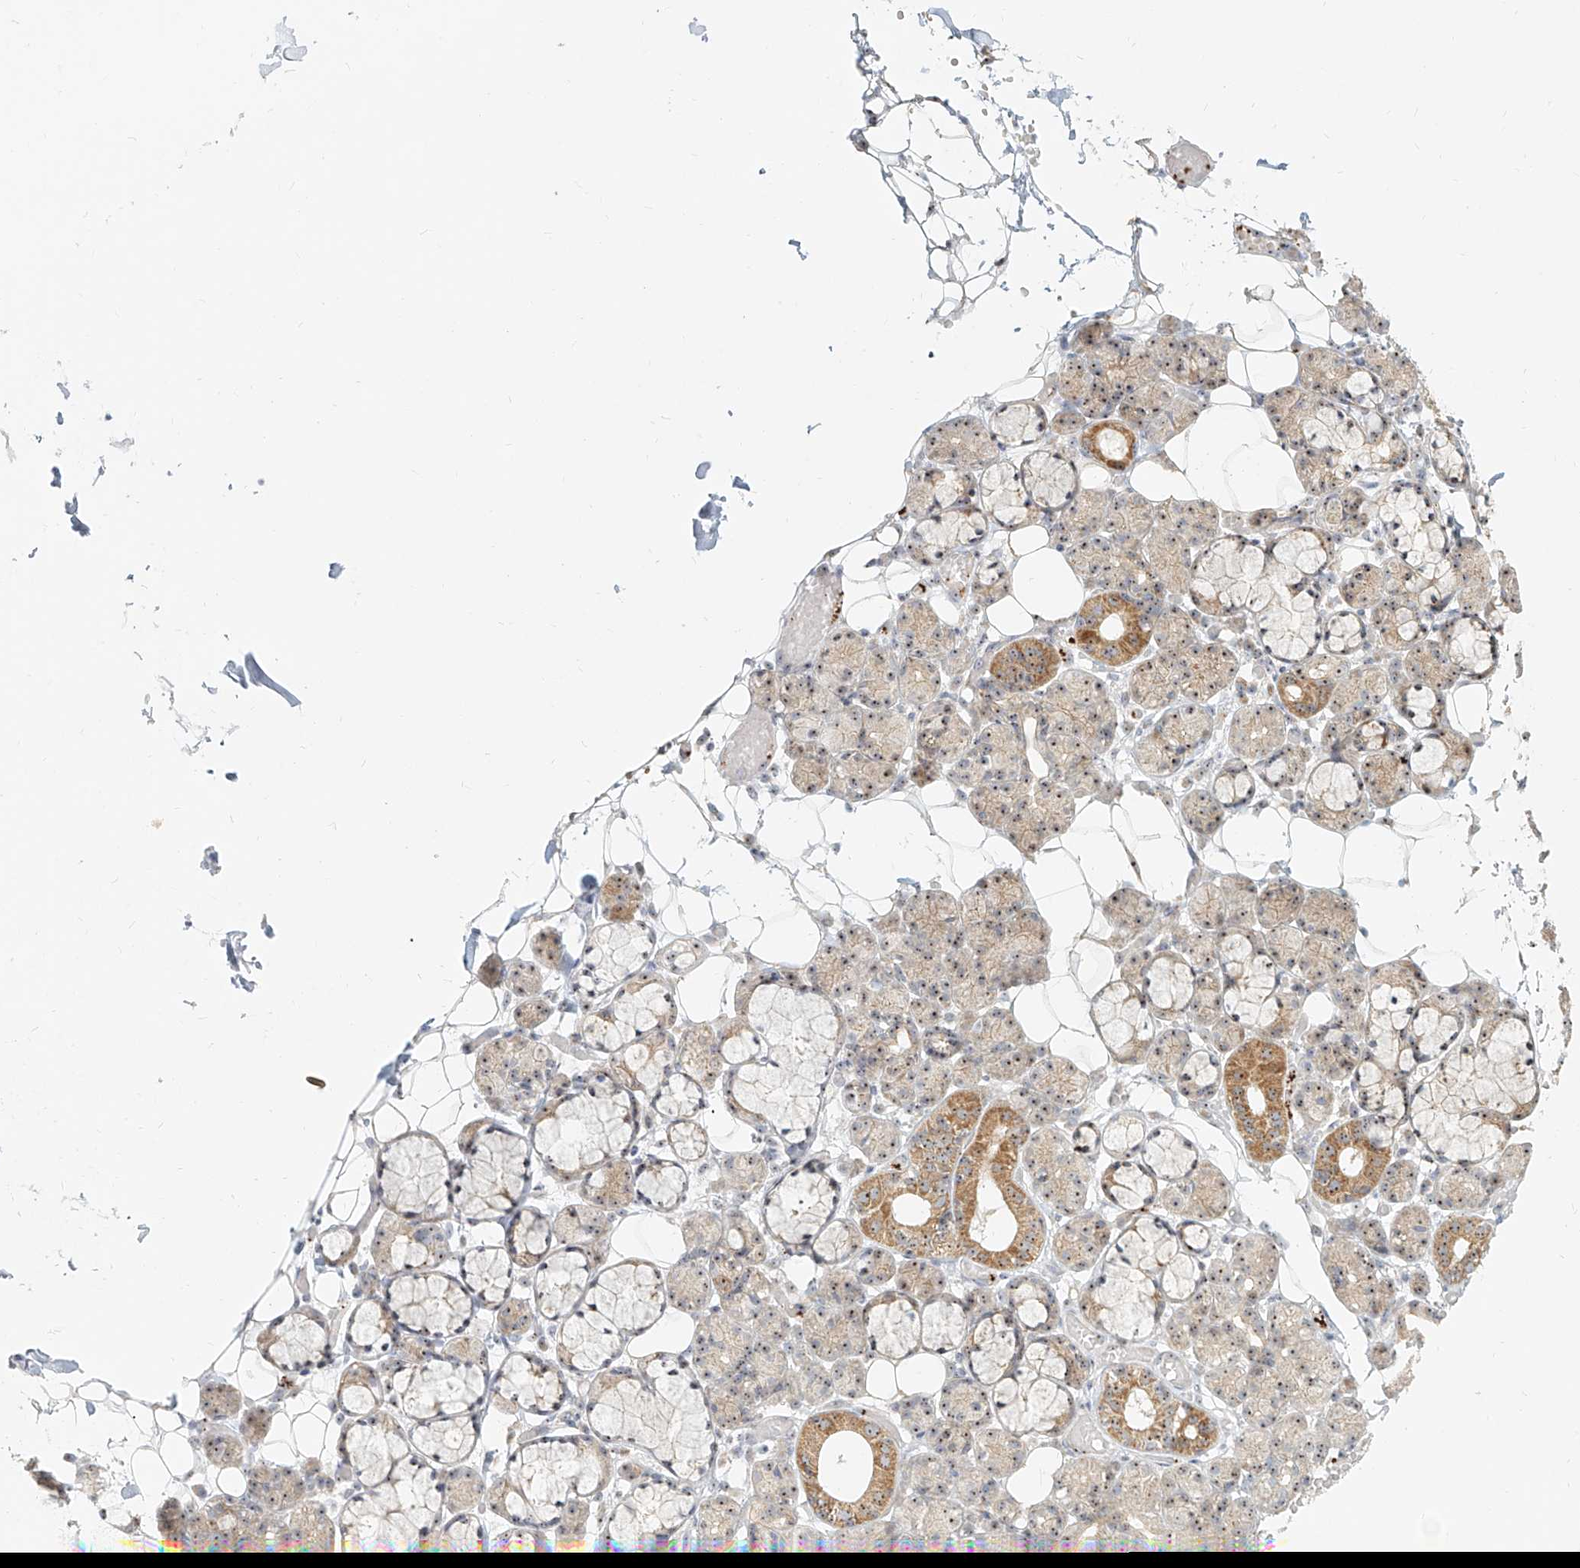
{"staining": {"intensity": "moderate", "quantity": ">75%", "location": "cytoplasmic/membranous,nuclear"}, "tissue": "salivary gland", "cell_type": "Glandular cells", "image_type": "normal", "snomed": [{"axis": "morphology", "description": "Normal tissue, NOS"}, {"axis": "topography", "description": "Salivary gland"}], "caption": "Benign salivary gland was stained to show a protein in brown. There is medium levels of moderate cytoplasmic/membranous,nuclear staining in approximately >75% of glandular cells.", "gene": "BYSL", "patient": {"sex": "male", "age": 63}}